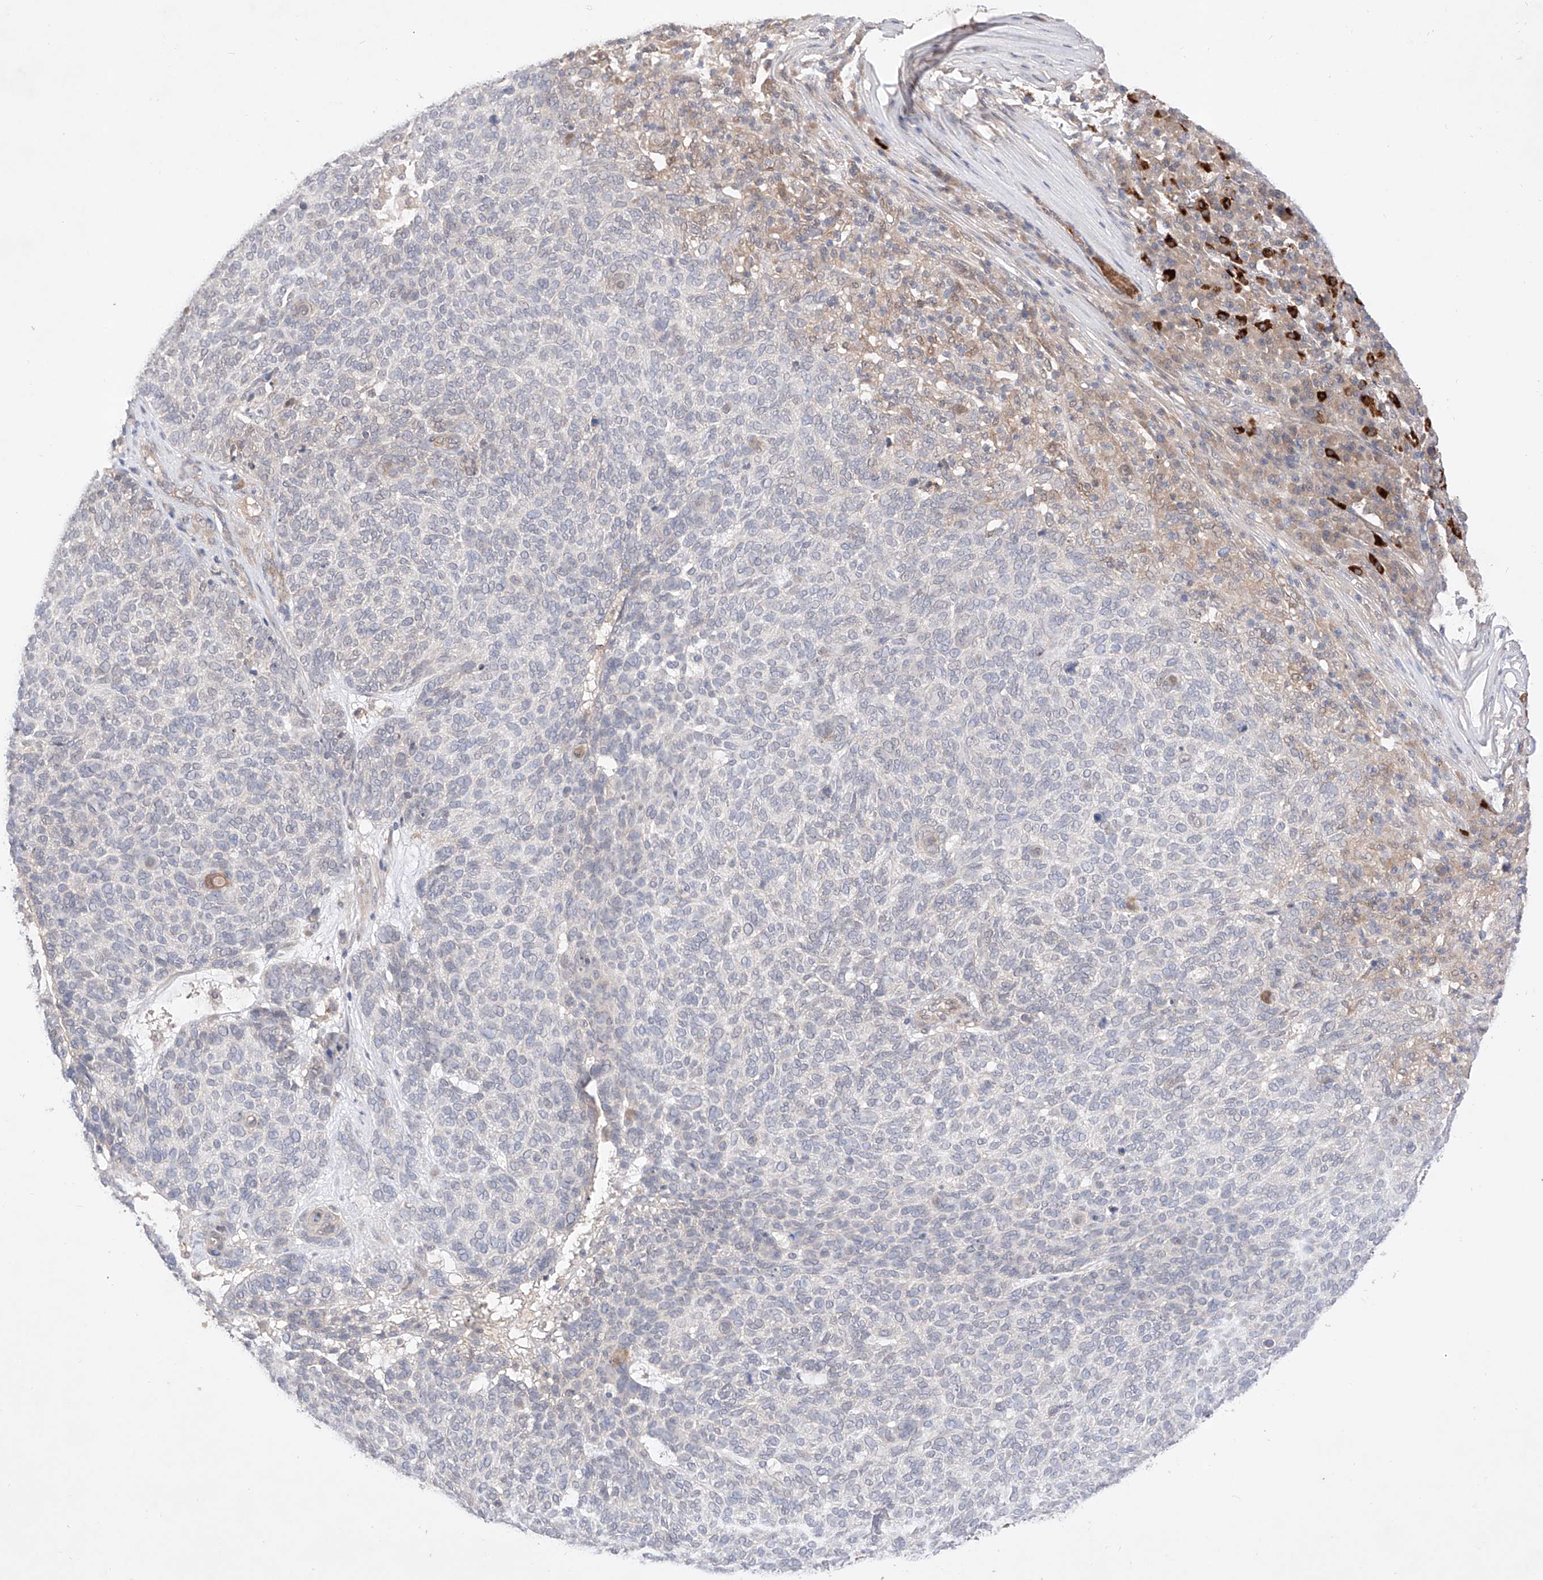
{"staining": {"intensity": "negative", "quantity": "none", "location": "none"}, "tissue": "skin cancer", "cell_type": "Tumor cells", "image_type": "cancer", "snomed": [{"axis": "morphology", "description": "Squamous cell carcinoma, NOS"}, {"axis": "topography", "description": "Skin"}], "caption": "A photomicrograph of human skin squamous cell carcinoma is negative for staining in tumor cells.", "gene": "ZNF124", "patient": {"sex": "female", "age": 90}}